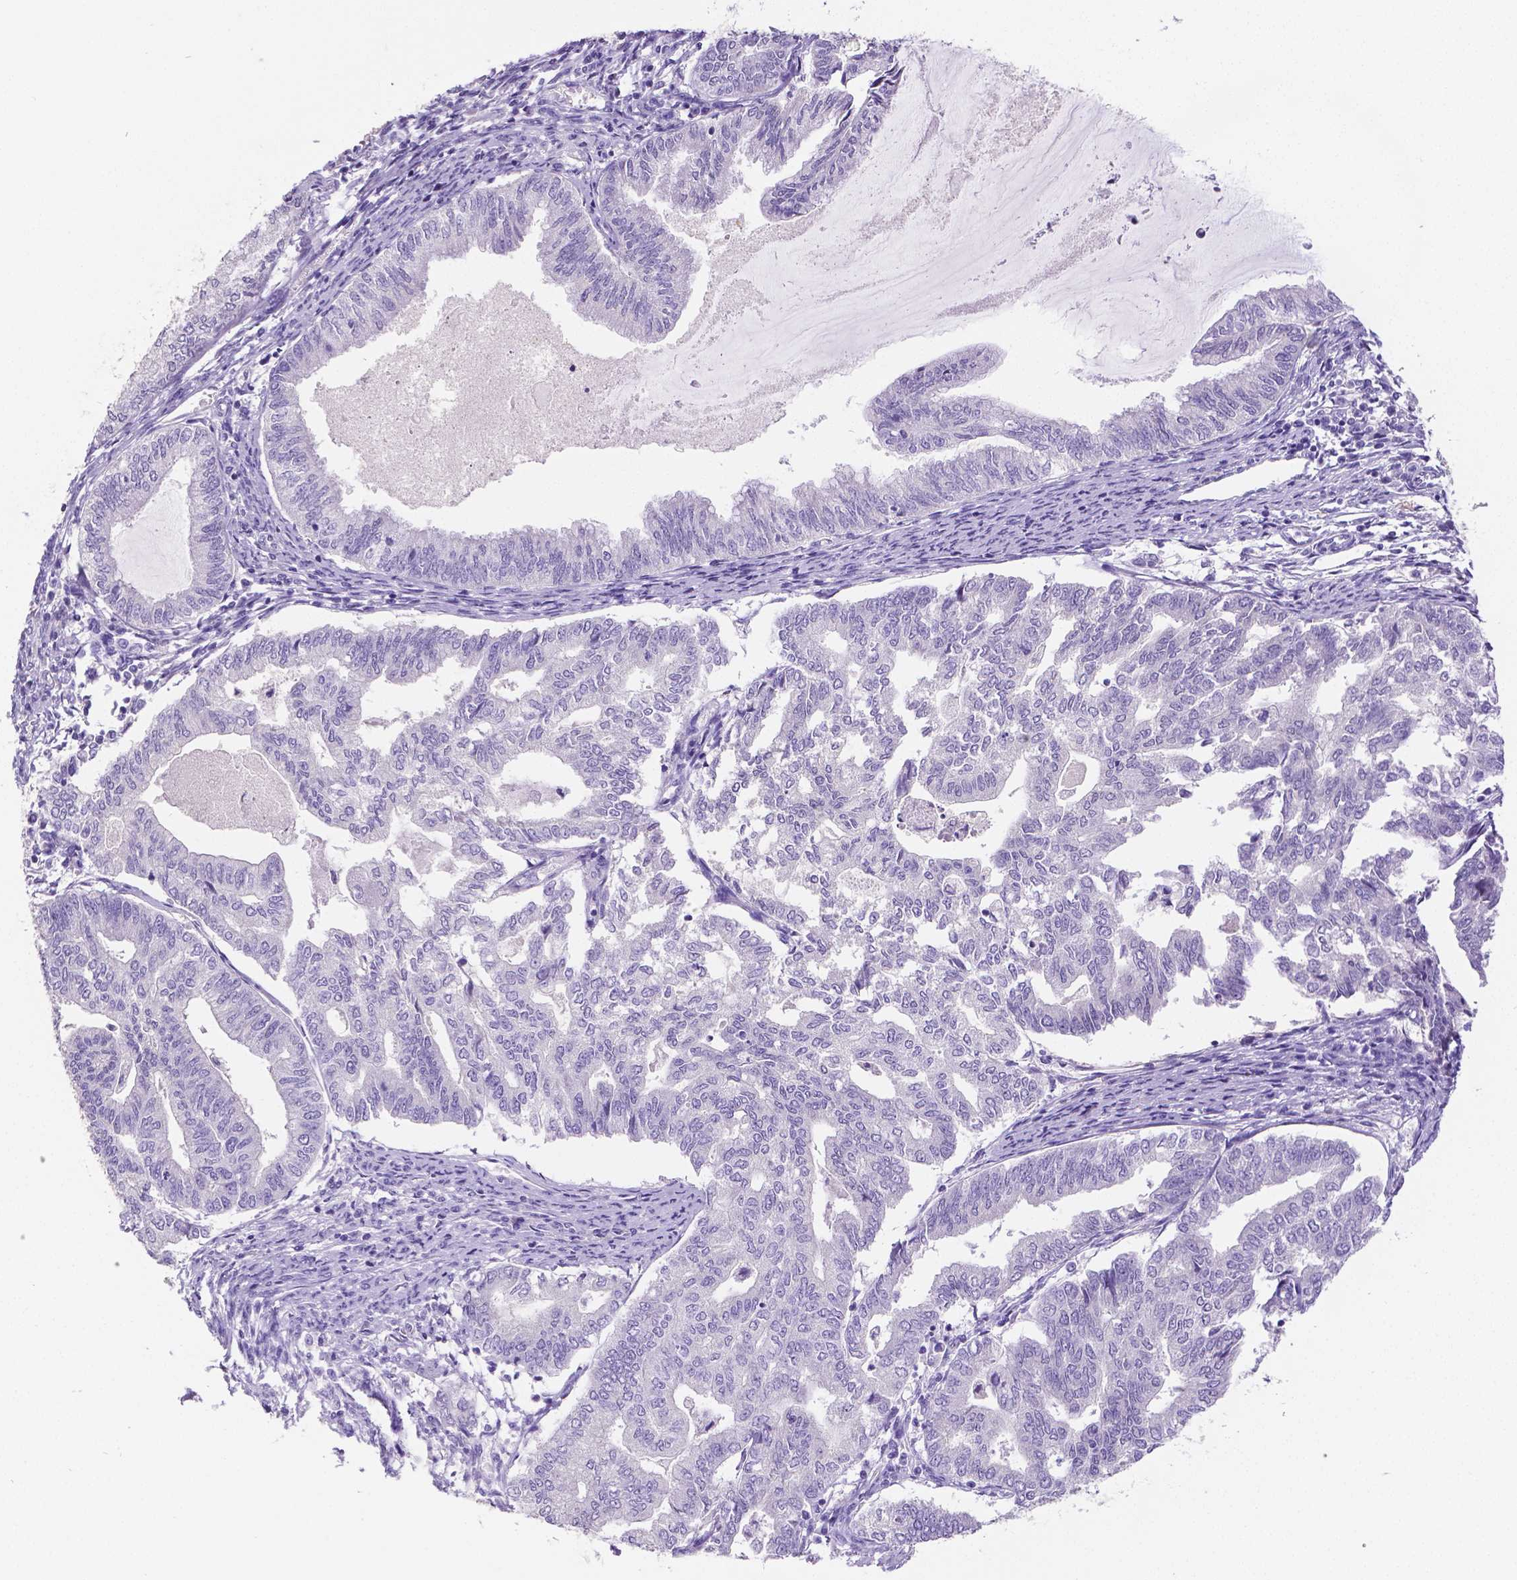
{"staining": {"intensity": "negative", "quantity": "none", "location": "none"}, "tissue": "endometrial cancer", "cell_type": "Tumor cells", "image_type": "cancer", "snomed": [{"axis": "morphology", "description": "Adenocarcinoma, NOS"}, {"axis": "topography", "description": "Endometrium"}], "caption": "Immunohistochemistry (IHC) histopathology image of human endometrial adenocarcinoma stained for a protein (brown), which shows no positivity in tumor cells.", "gene": "SATB2", "patient": {"sex": "female", "age": 79}}